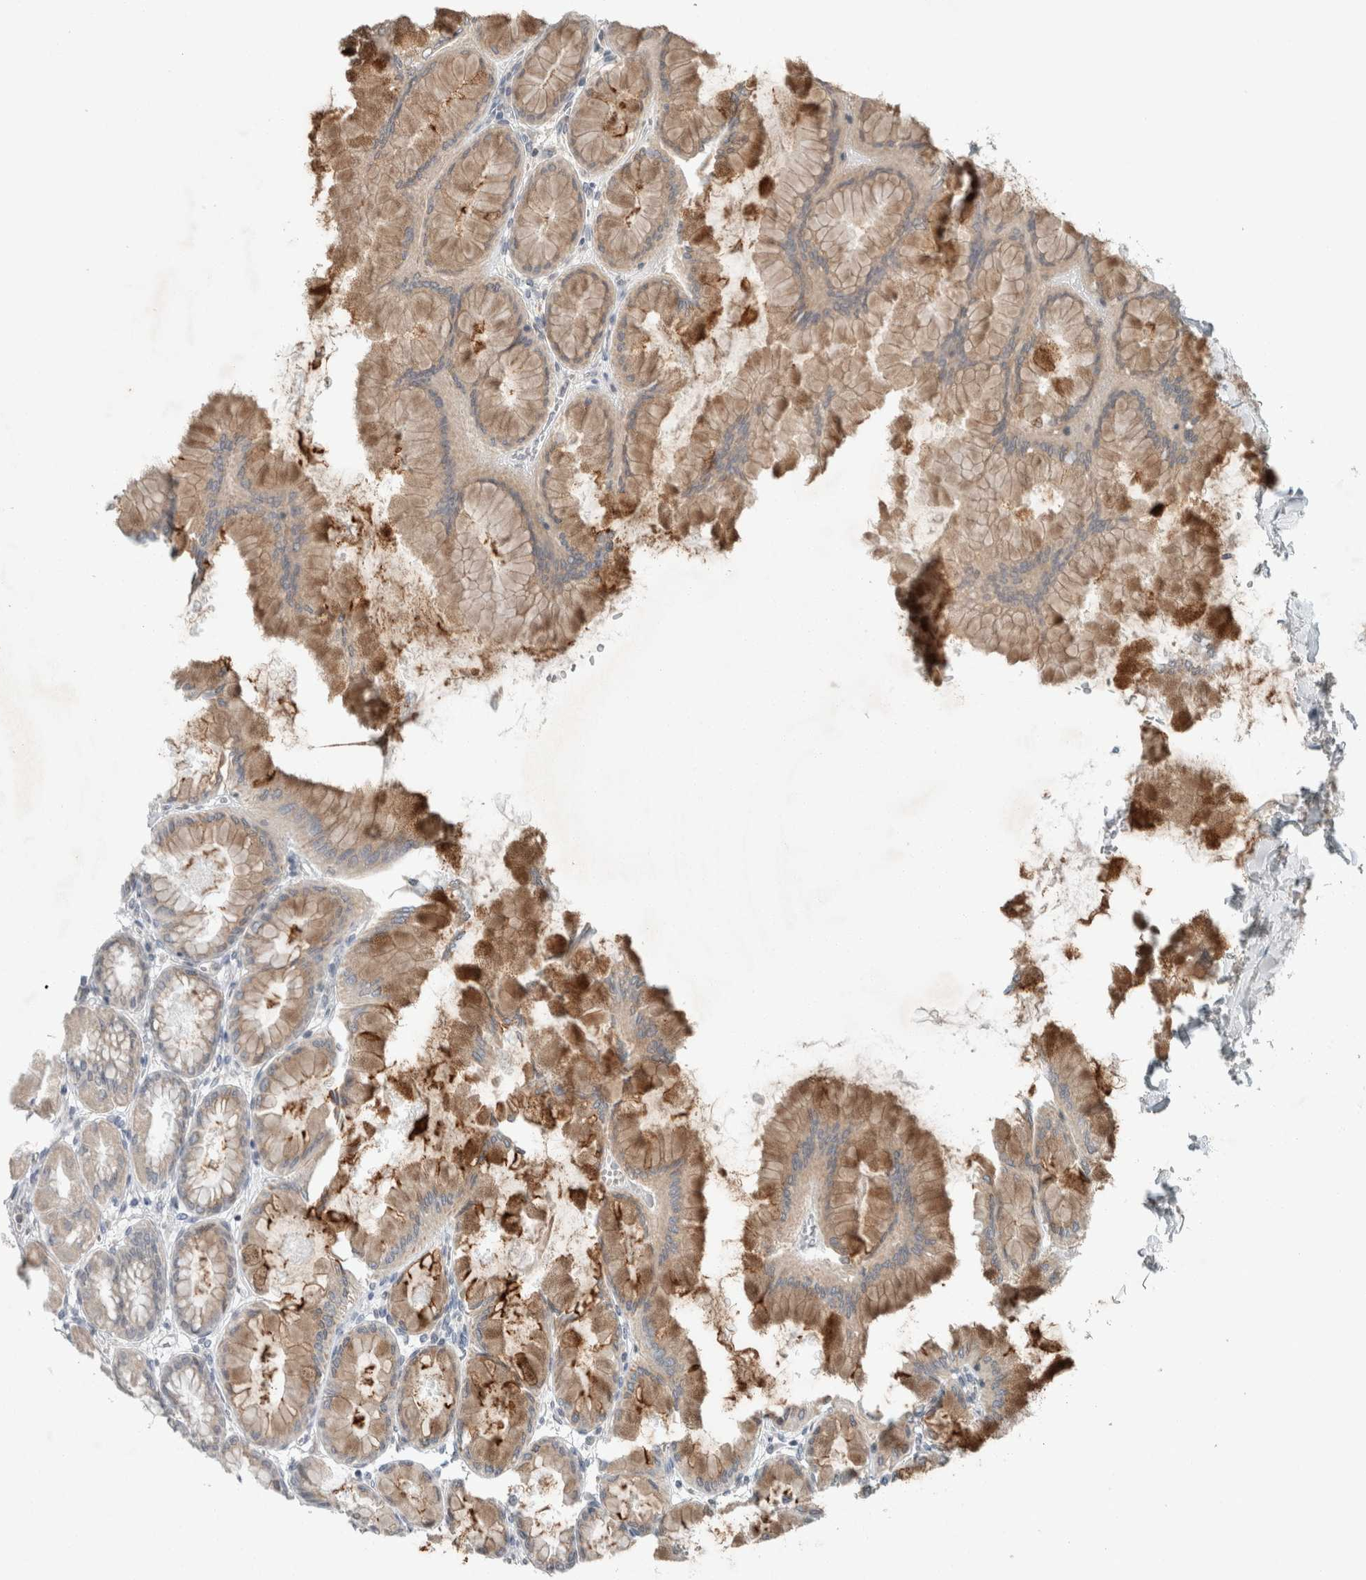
{"staining": {"intensity": "strong", "quantity": "<25%", "location": "cytoplasmic/membranous"}, "tissue": "stomach", "cell_type": "Glandular cells", "image_type": "normal", "snomed": [{"axis": "morphology", "description": "Normal tissue, NOS"}, {"axis": "topography", "description": "Stomach, upper"}], "caption": "Immunohistochemistry histopathology image of benign stomach: stomach stained using IHC displays medium levels of strong protein expression localized specifically in the cytoplasmic/membranous of glandular cells, appearing as a cytoplasmic/membranous brown color.", "gene": "TRIT1", "patient": {"sex": "female", "age": 56}}